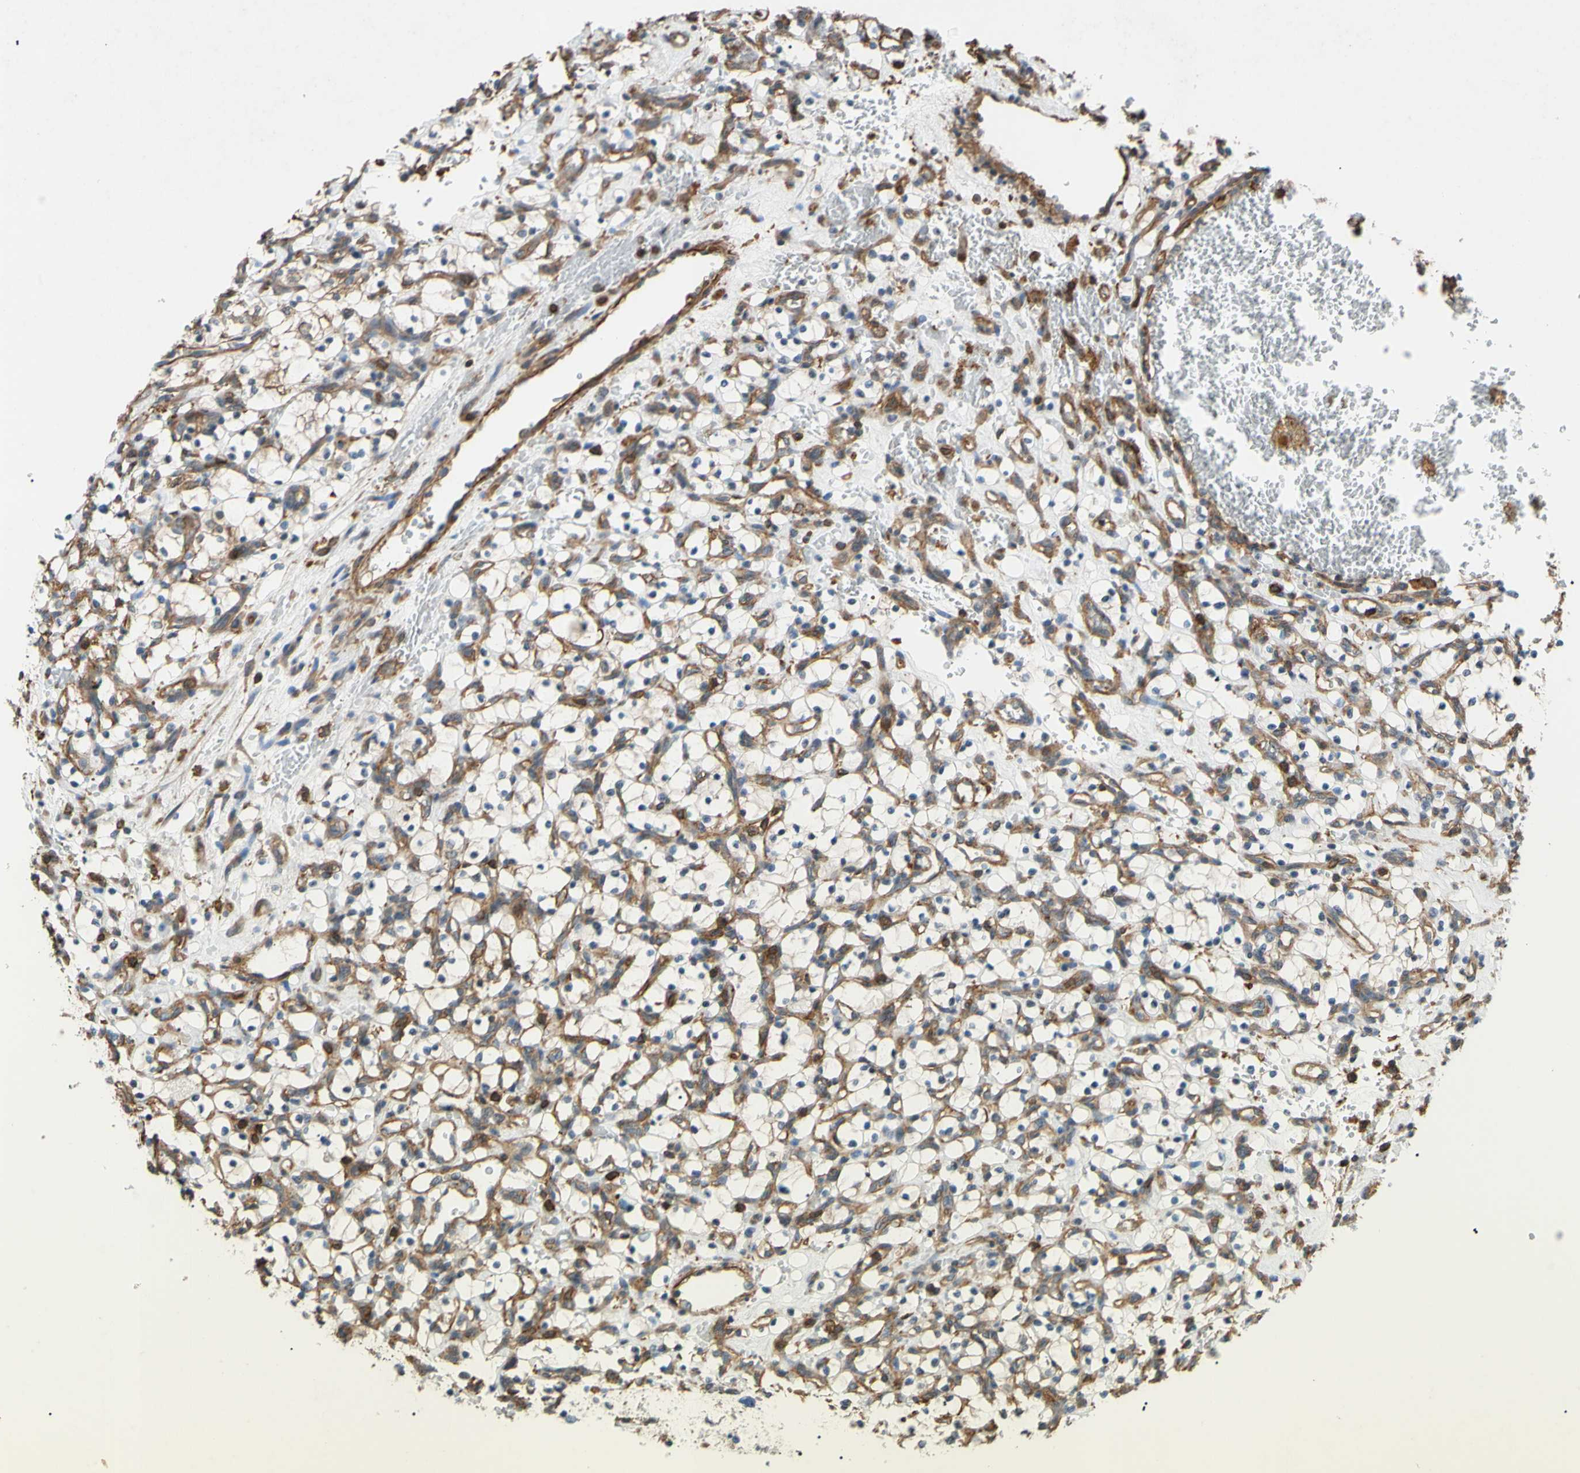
{"staining": {"intensity": "weak", "quantity": "<25%", "location": "cytoplasmic/membranous"}, "tissue": "renal cancer", "cell_type": "Tumor cells", "image_type": "cancer", "snomed": [{"axis": "morphology", "description": "Adenocarcinoma, NOS"}, {"axis": "topography", "description": "Kidney"}], "caption": "The immunohistochemistry micrograph has no significant staining in tumor cells of renal cancer tissue.", "gene": "ADD3", "patient": {"sex": "female", "age": 69}}